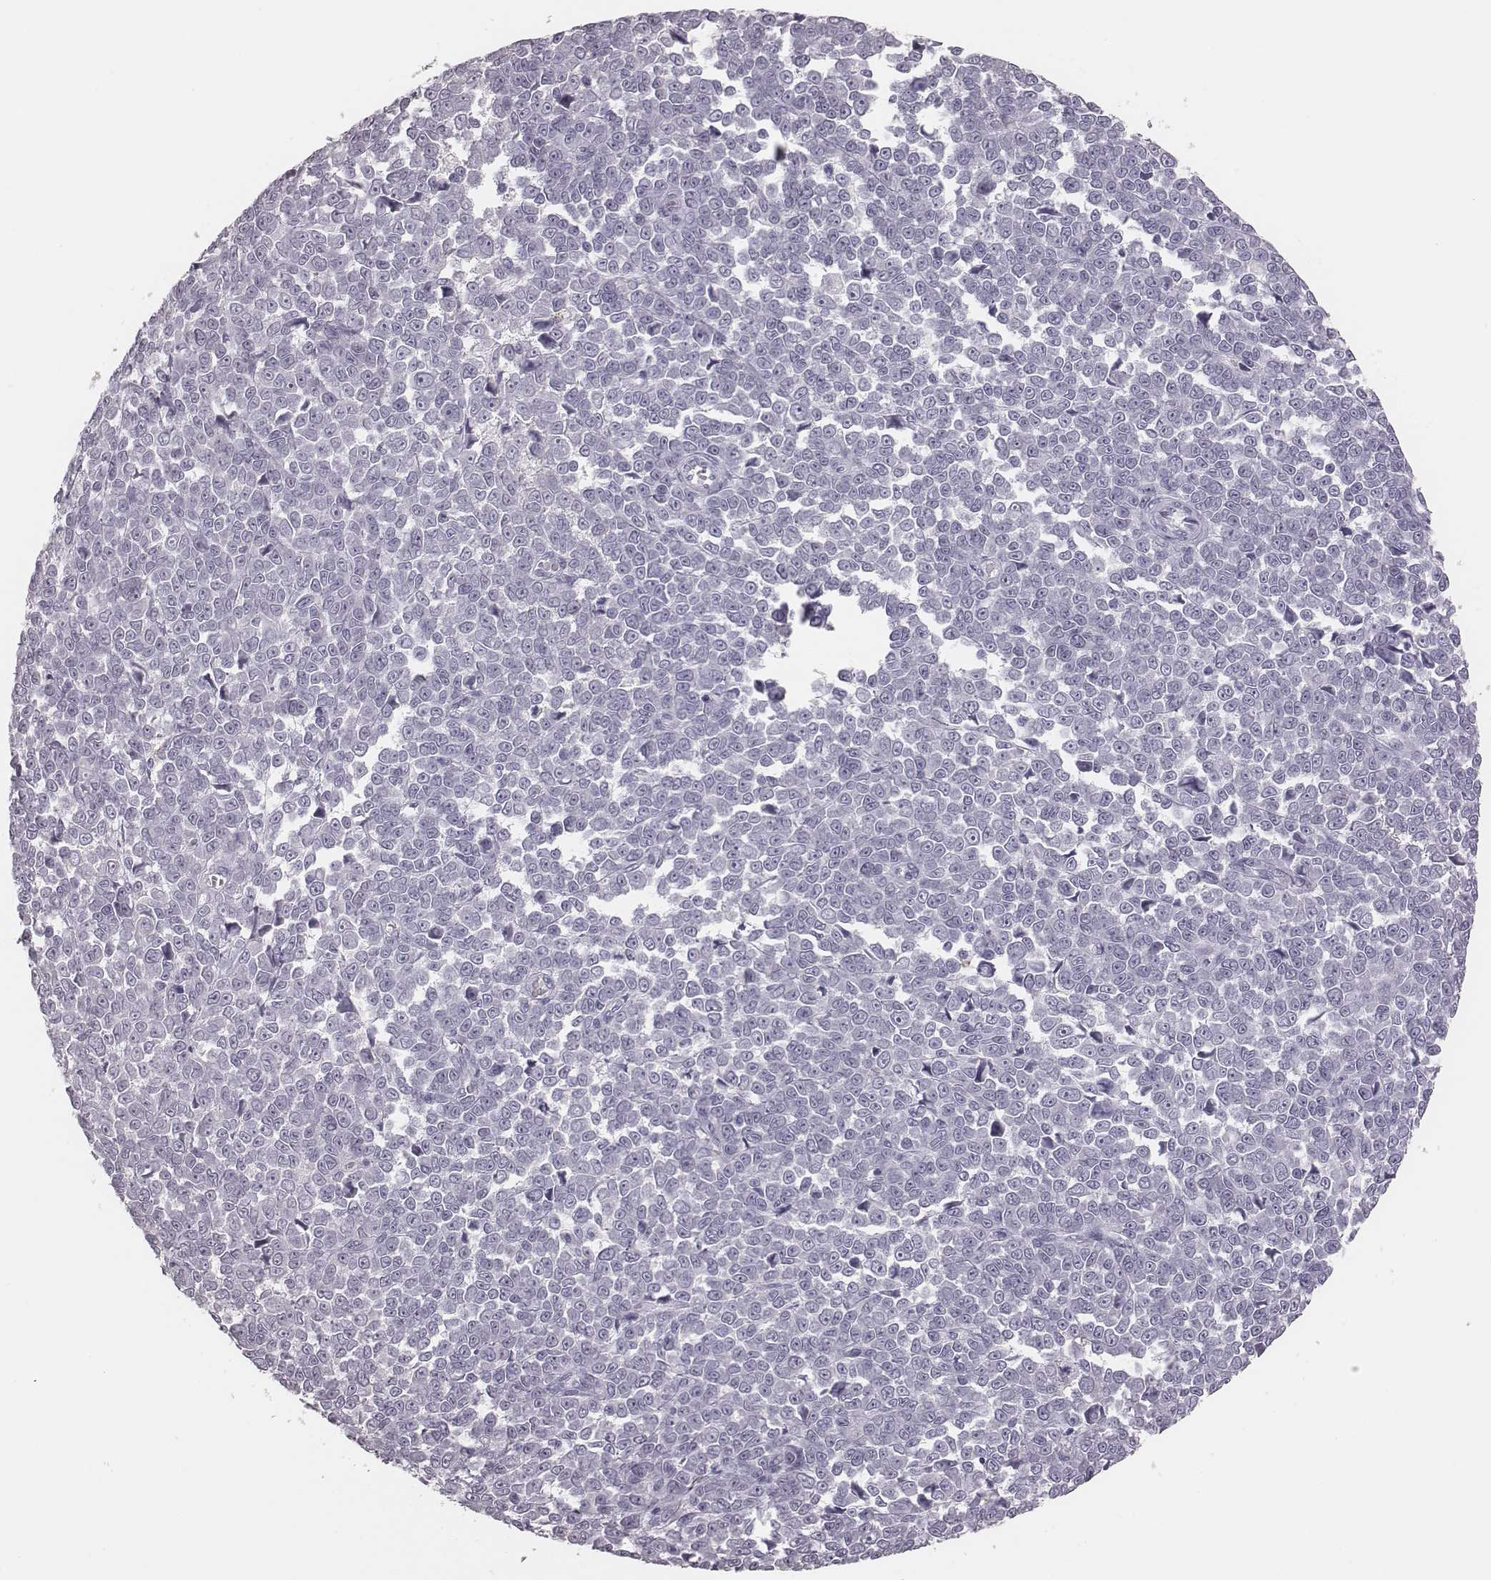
{"staining": {"intensity": "negative", "quantity": "none", "location": "none"}, "tissue": "melanoma", "cell_type": "Tumor cells", "image_type": "cancer", "snomed": [{"axis": "morphology", "description": "Malignant melanoma, NOS"}, {"axis": "topography", "description": "Skin"}], "caption": "Tumor cells are negative for protein expression in human melanoma.", "gene": "PDCD1", "patient": {"sex": "female", "age": 95}}